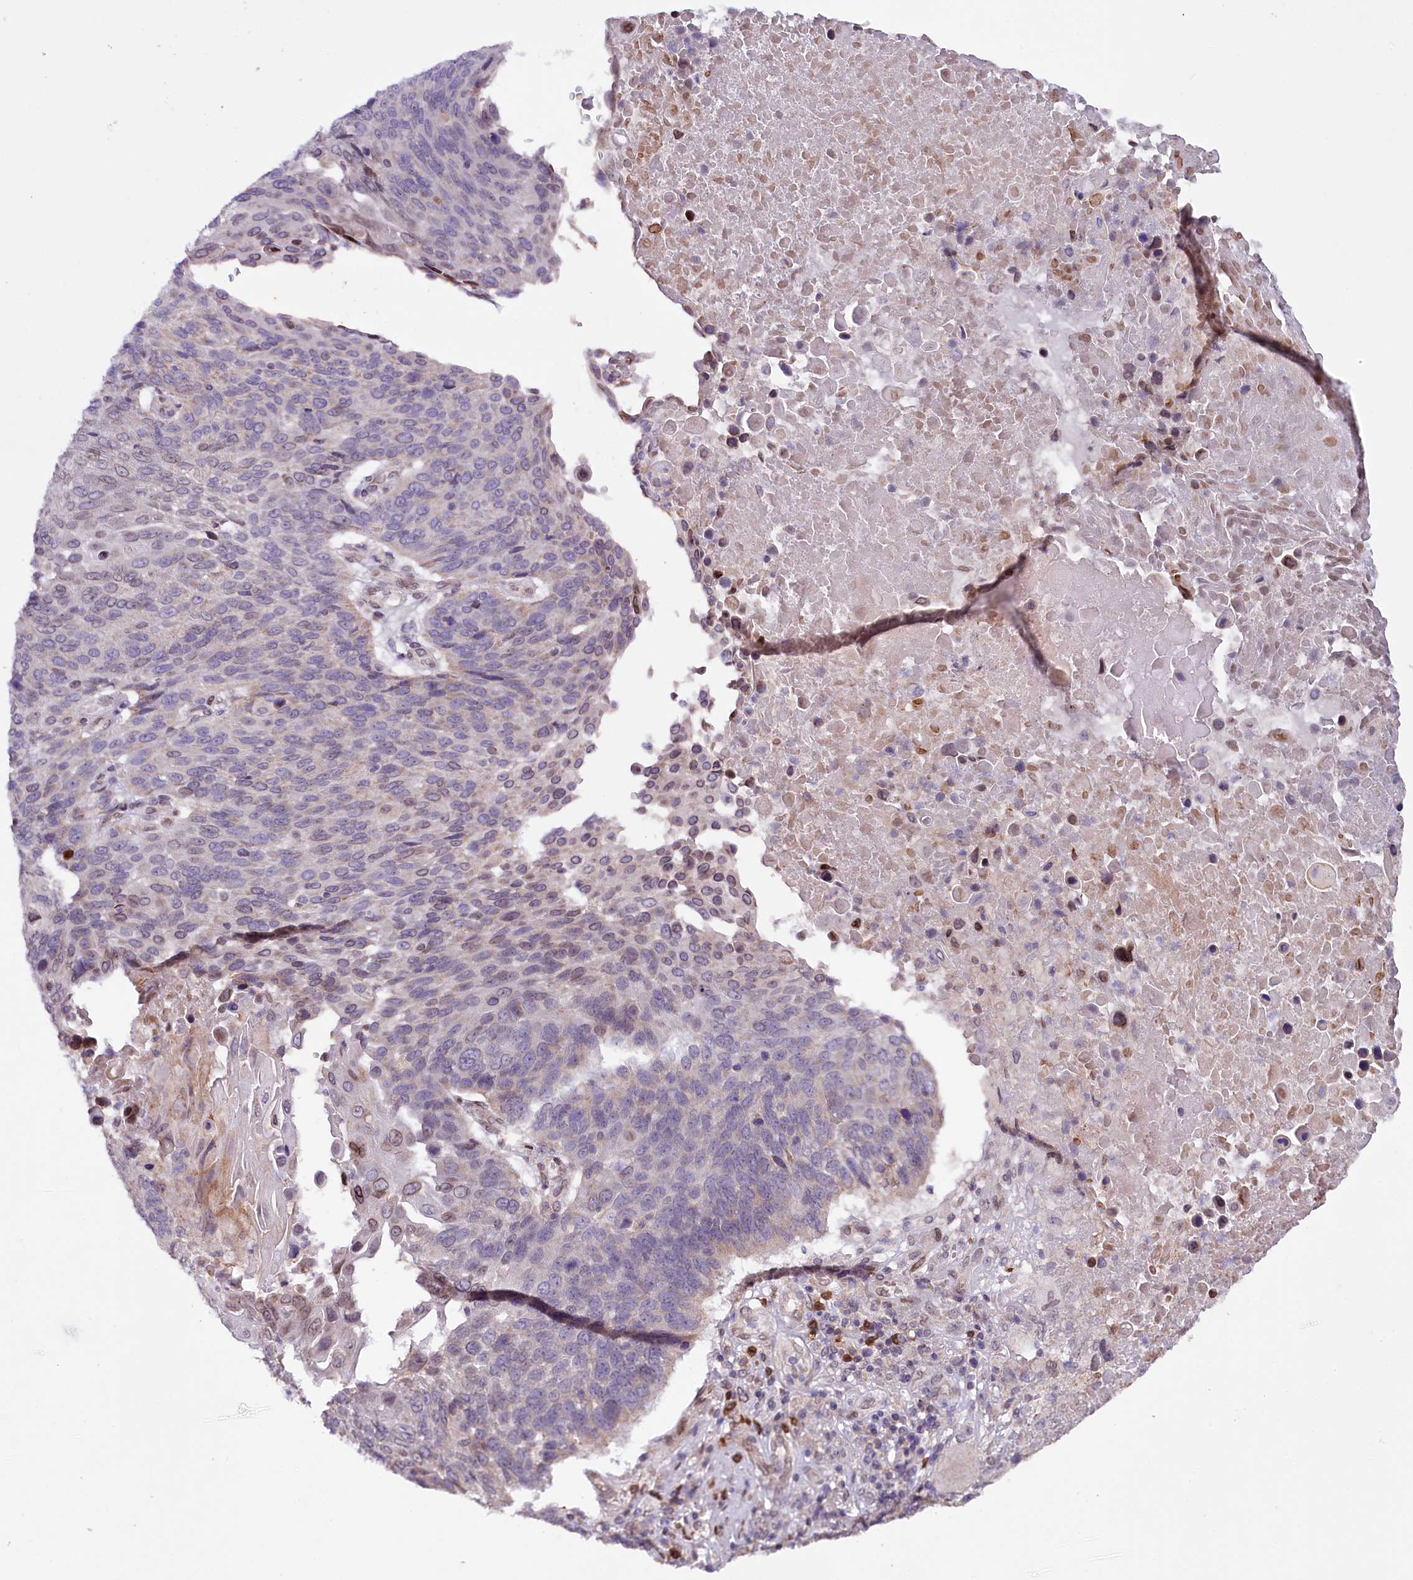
{"staining": {"intensity": "weak", "quantity": "<25%", "location": "nuclear"}, "tissue": "lung cancer", "cell_type": "Tumor cells", "image_type": "cancer", "snomed": [{"axis": "morphology", "description": "Squamous cell carcinoma, NOS"}, {"axis": "topography", "description": "Lung"}], "caption": "Immunohistochemistry (IHC) of human squamous cell carcinoma (lung) reveals no positivity in tumor cells.", "gene": "ZNF226", "patient": {"sex": "male", "age": 66}}